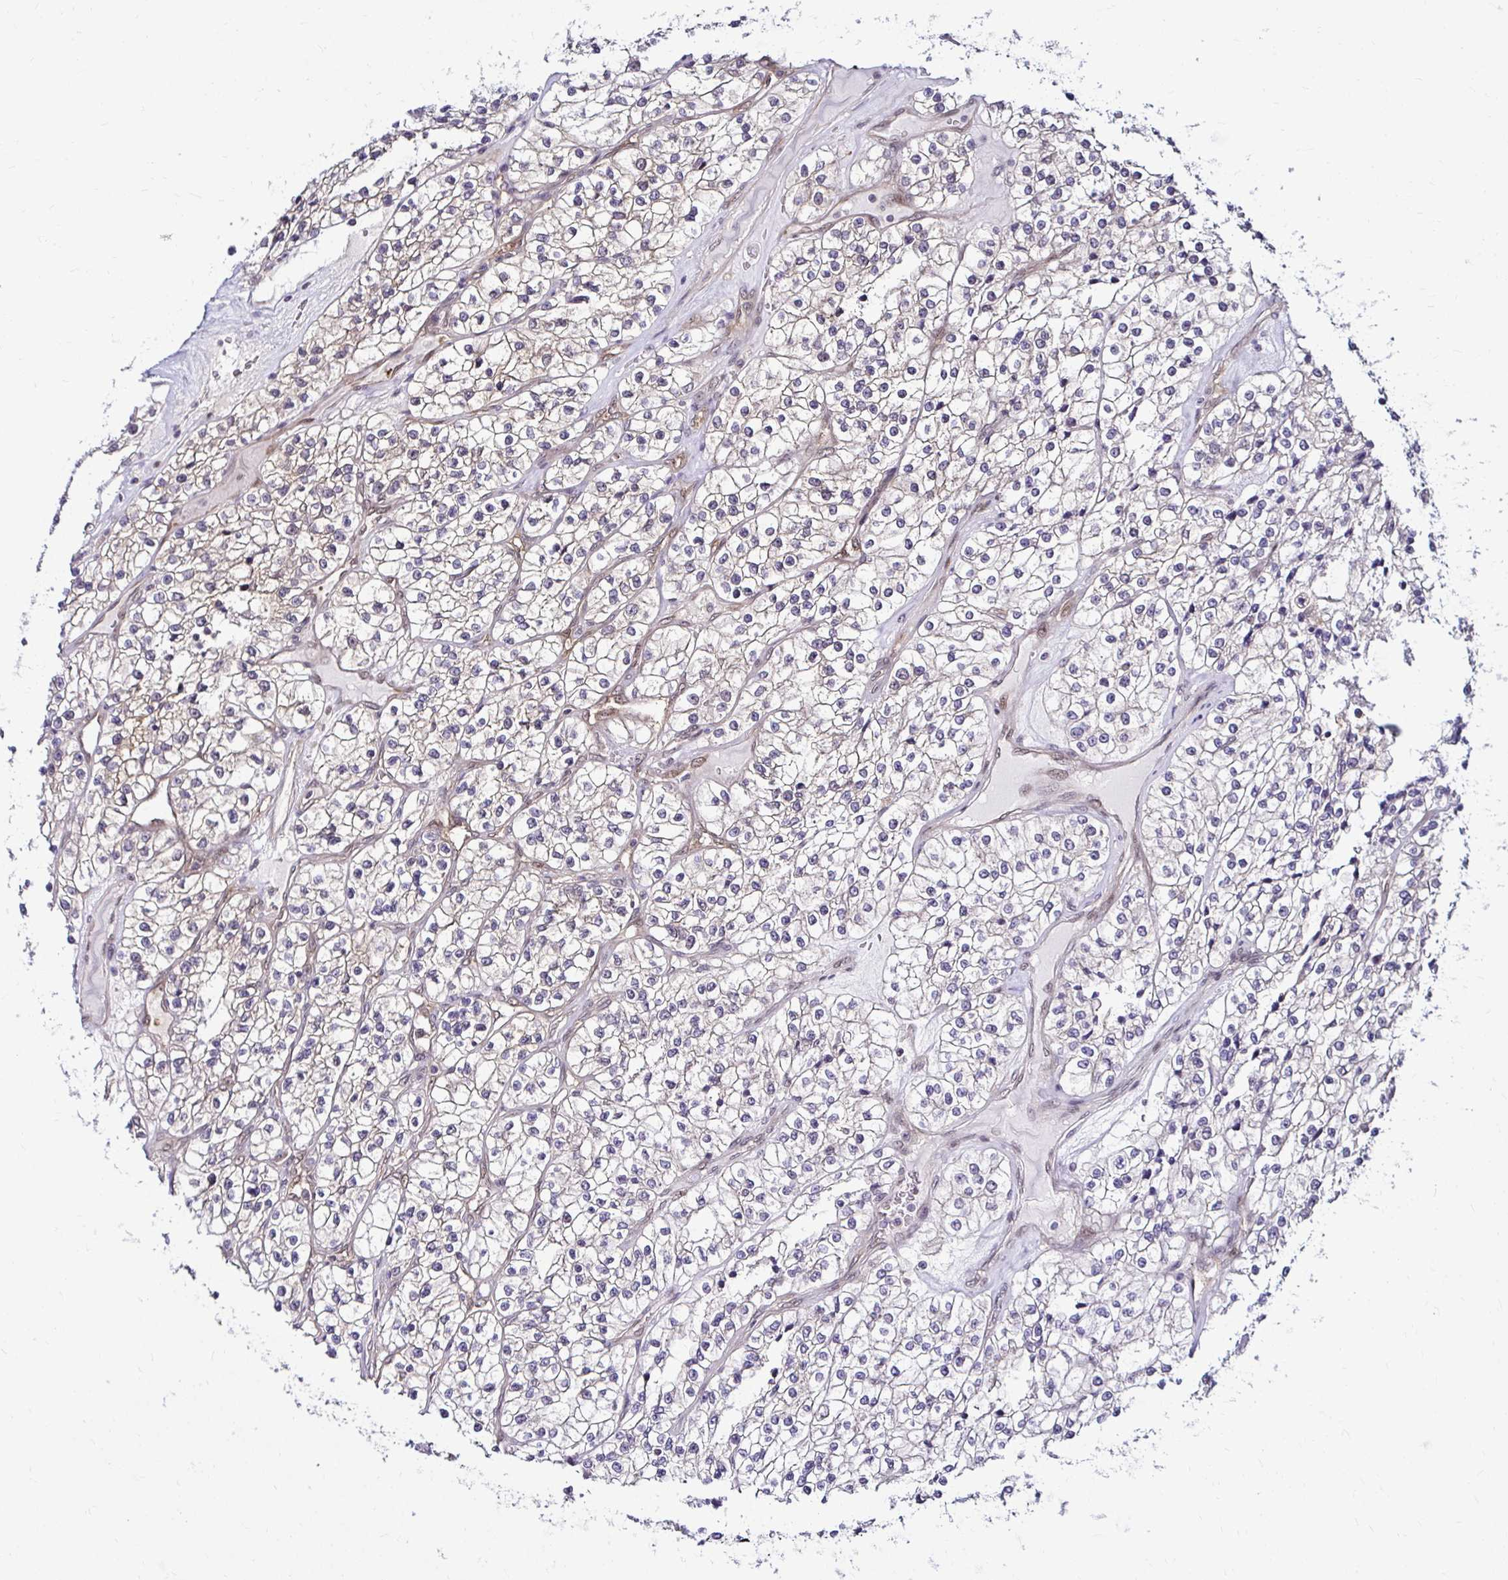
{"staining": {"intensity": "weak", "quantity": "25%-75%", "location": "cytoplasmic/membranous"}, "tissue": "renal cancer", "cell_type": "Tumor cells", "image_type": "cancer", "snomed": [{"axis": "morphology", "description": "Adenocarcinoma, NOS"}, {"axis": "topography", "description": "Kidney"}], "caption": "A high-resolution micrograph shows immunohistochemistry (IHC) staining of renal cancer, which shows weak cytoplasmic/membranous expression in about 25%-75% of tumor cells.", "gene": "PSMD3", "patient": {"sex": "female", "age": 57}}